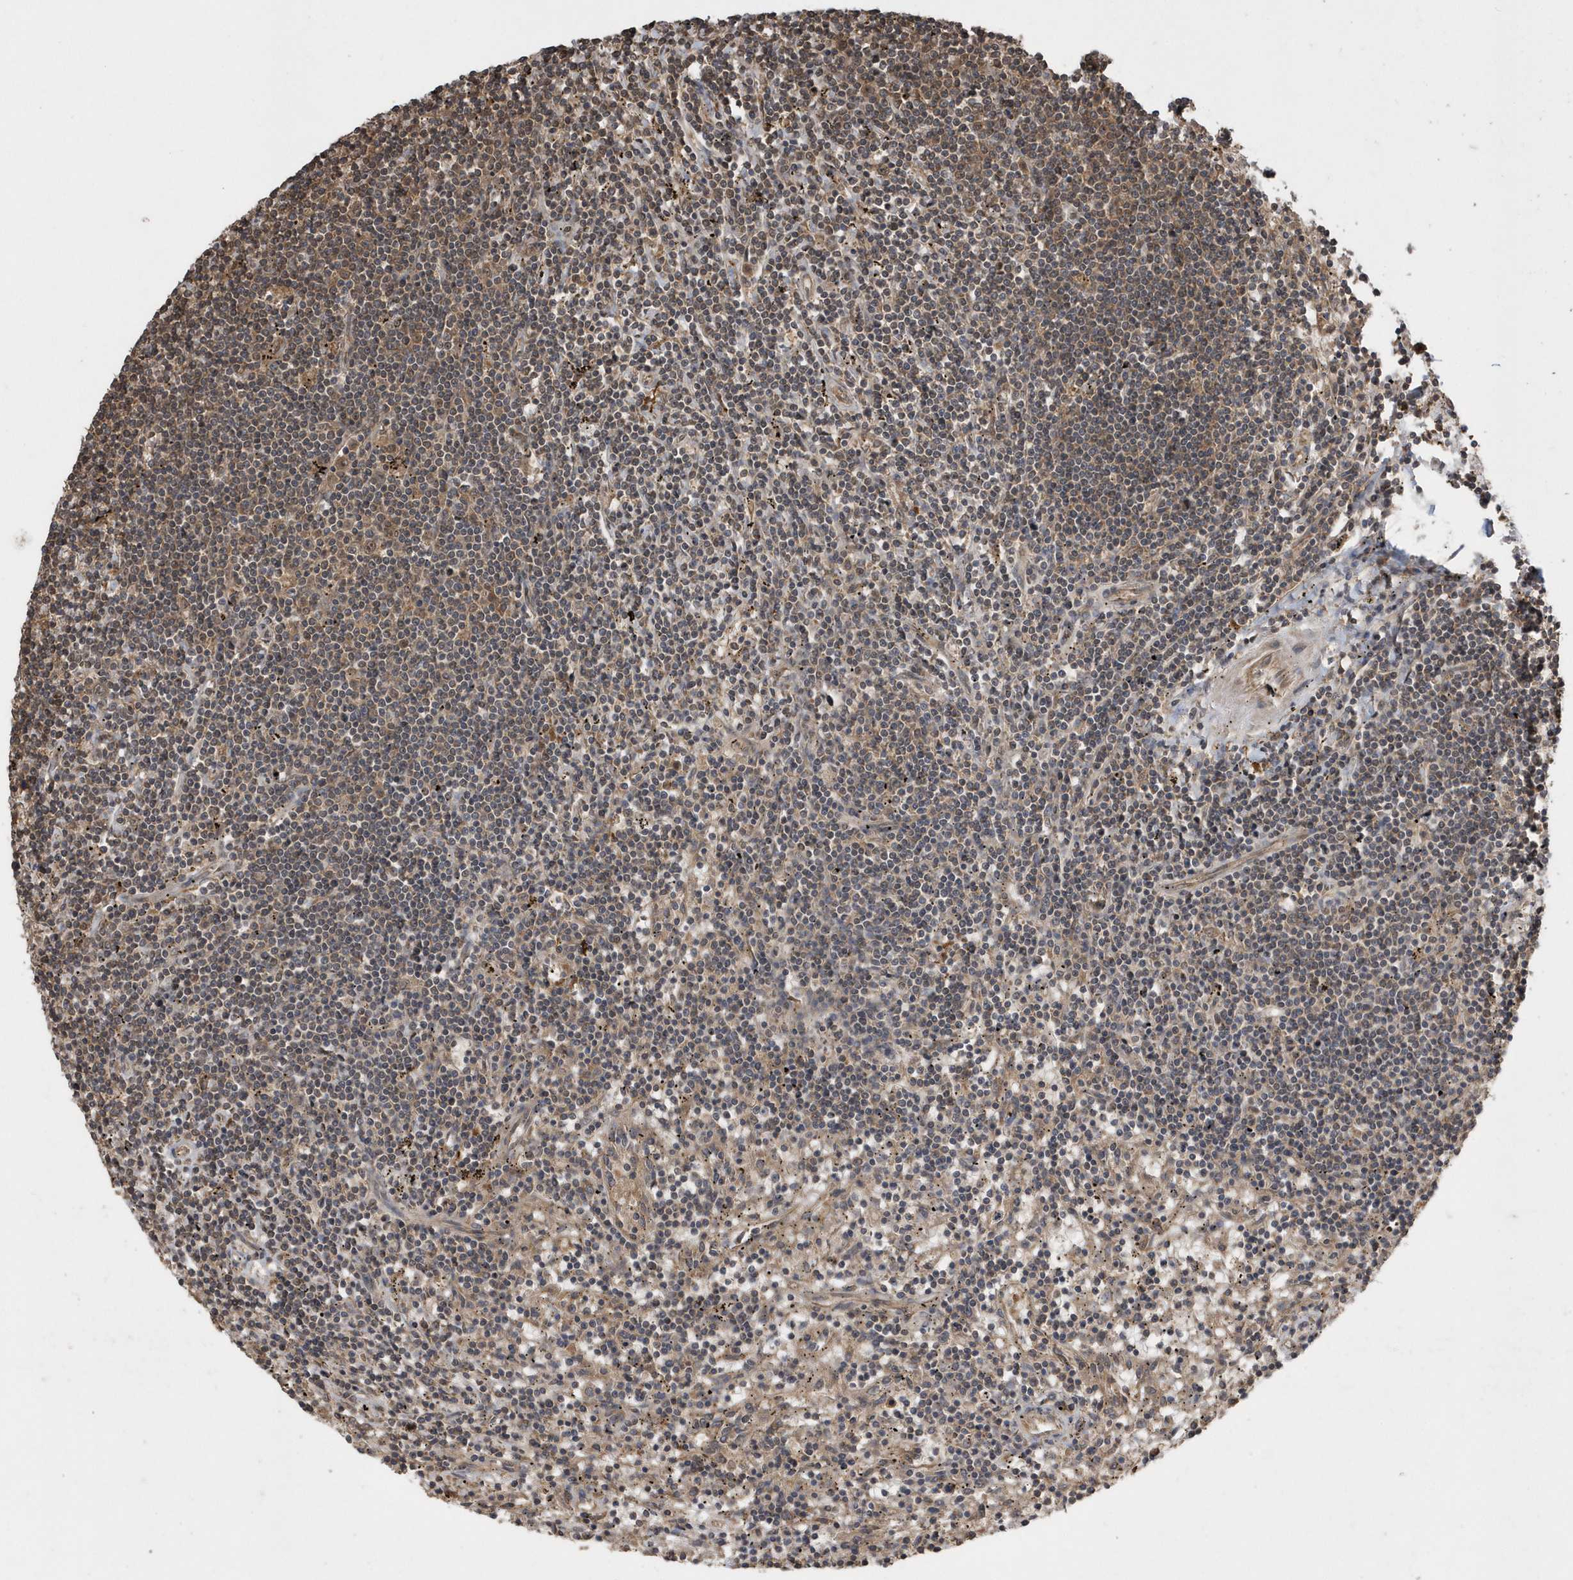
{"staining": {"intensity": "weak", "quantity": "25%-75%", "location": "cytoplasmic/membranous"}, "tissue": "lymphoma", "cell_type": "Tumor cells", "image_type": "cancer", "snomed": [{"axis": "morphology", "description": "Malignant lymphoma, non-Hodgkin's type, Low grade"}, {"axis": "topography", "description": "Spleen"}], "caption": "Immunohistochemical staining of human lymphoma exhibits low levels of weak cytoplasmic/membranous protein positivity in about 25%-75% of tumor cells.", "gene": "WASHC5", "patient": {"sex": "male", "age": 76}}